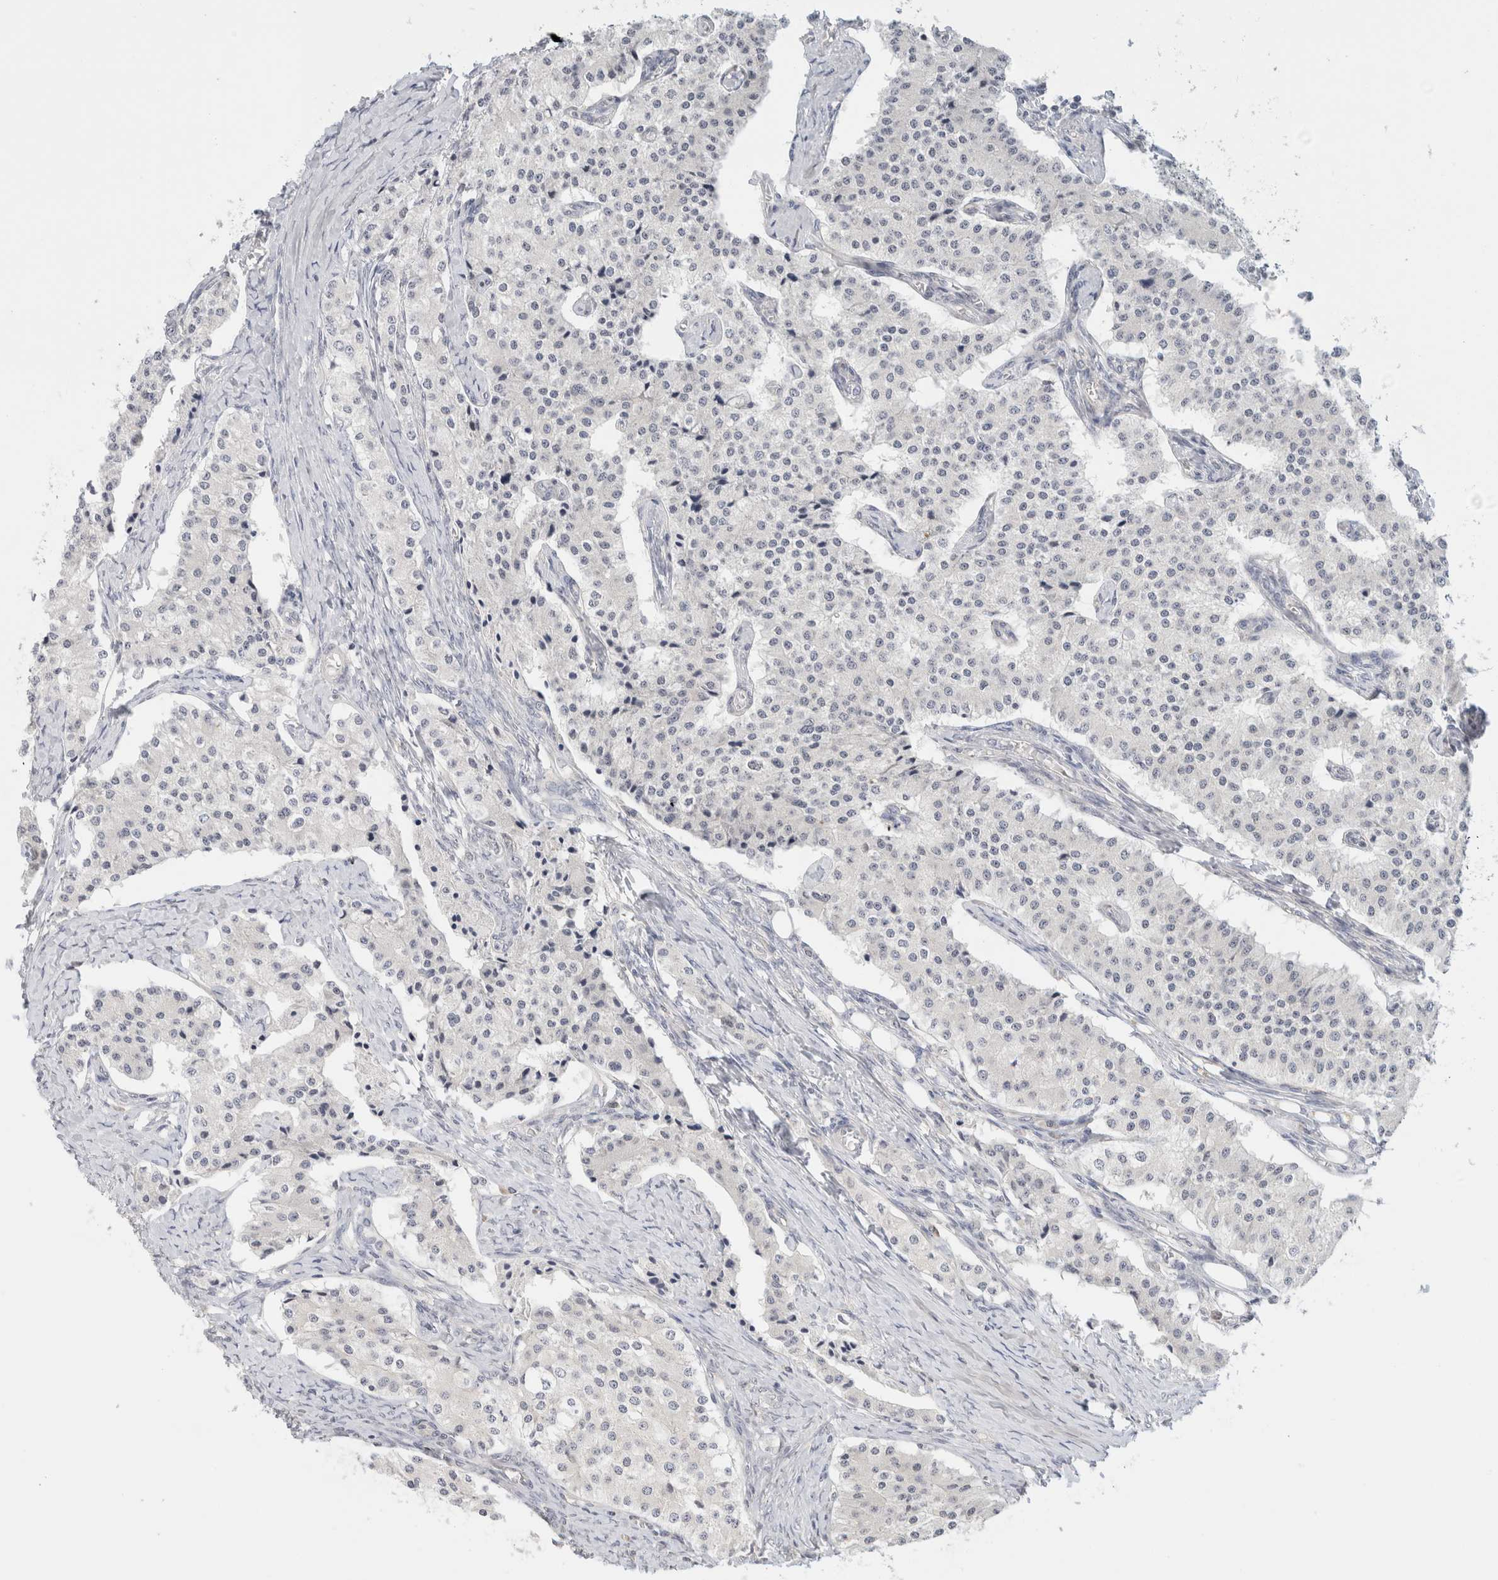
{"staining": {"intensity": "negative", "quantity": "none", "location": "none"}, "tissue": "carcinoid", "cell_type": "Tumor cells", "image_type": "cancer", "snomed": [{"axis": "morphology", "description": "Carcinoid, malignant, NOS"}, {"axis": "topography", "description": "Colon"}], "caption": "This image is of carcinoid stained with IHC to label a protein in brown with the nuclei are counter-stained blue. There is no positivity in tumor cells.", "gene": "SPRTN", "patient": {"sex": "female", "age": 52}}